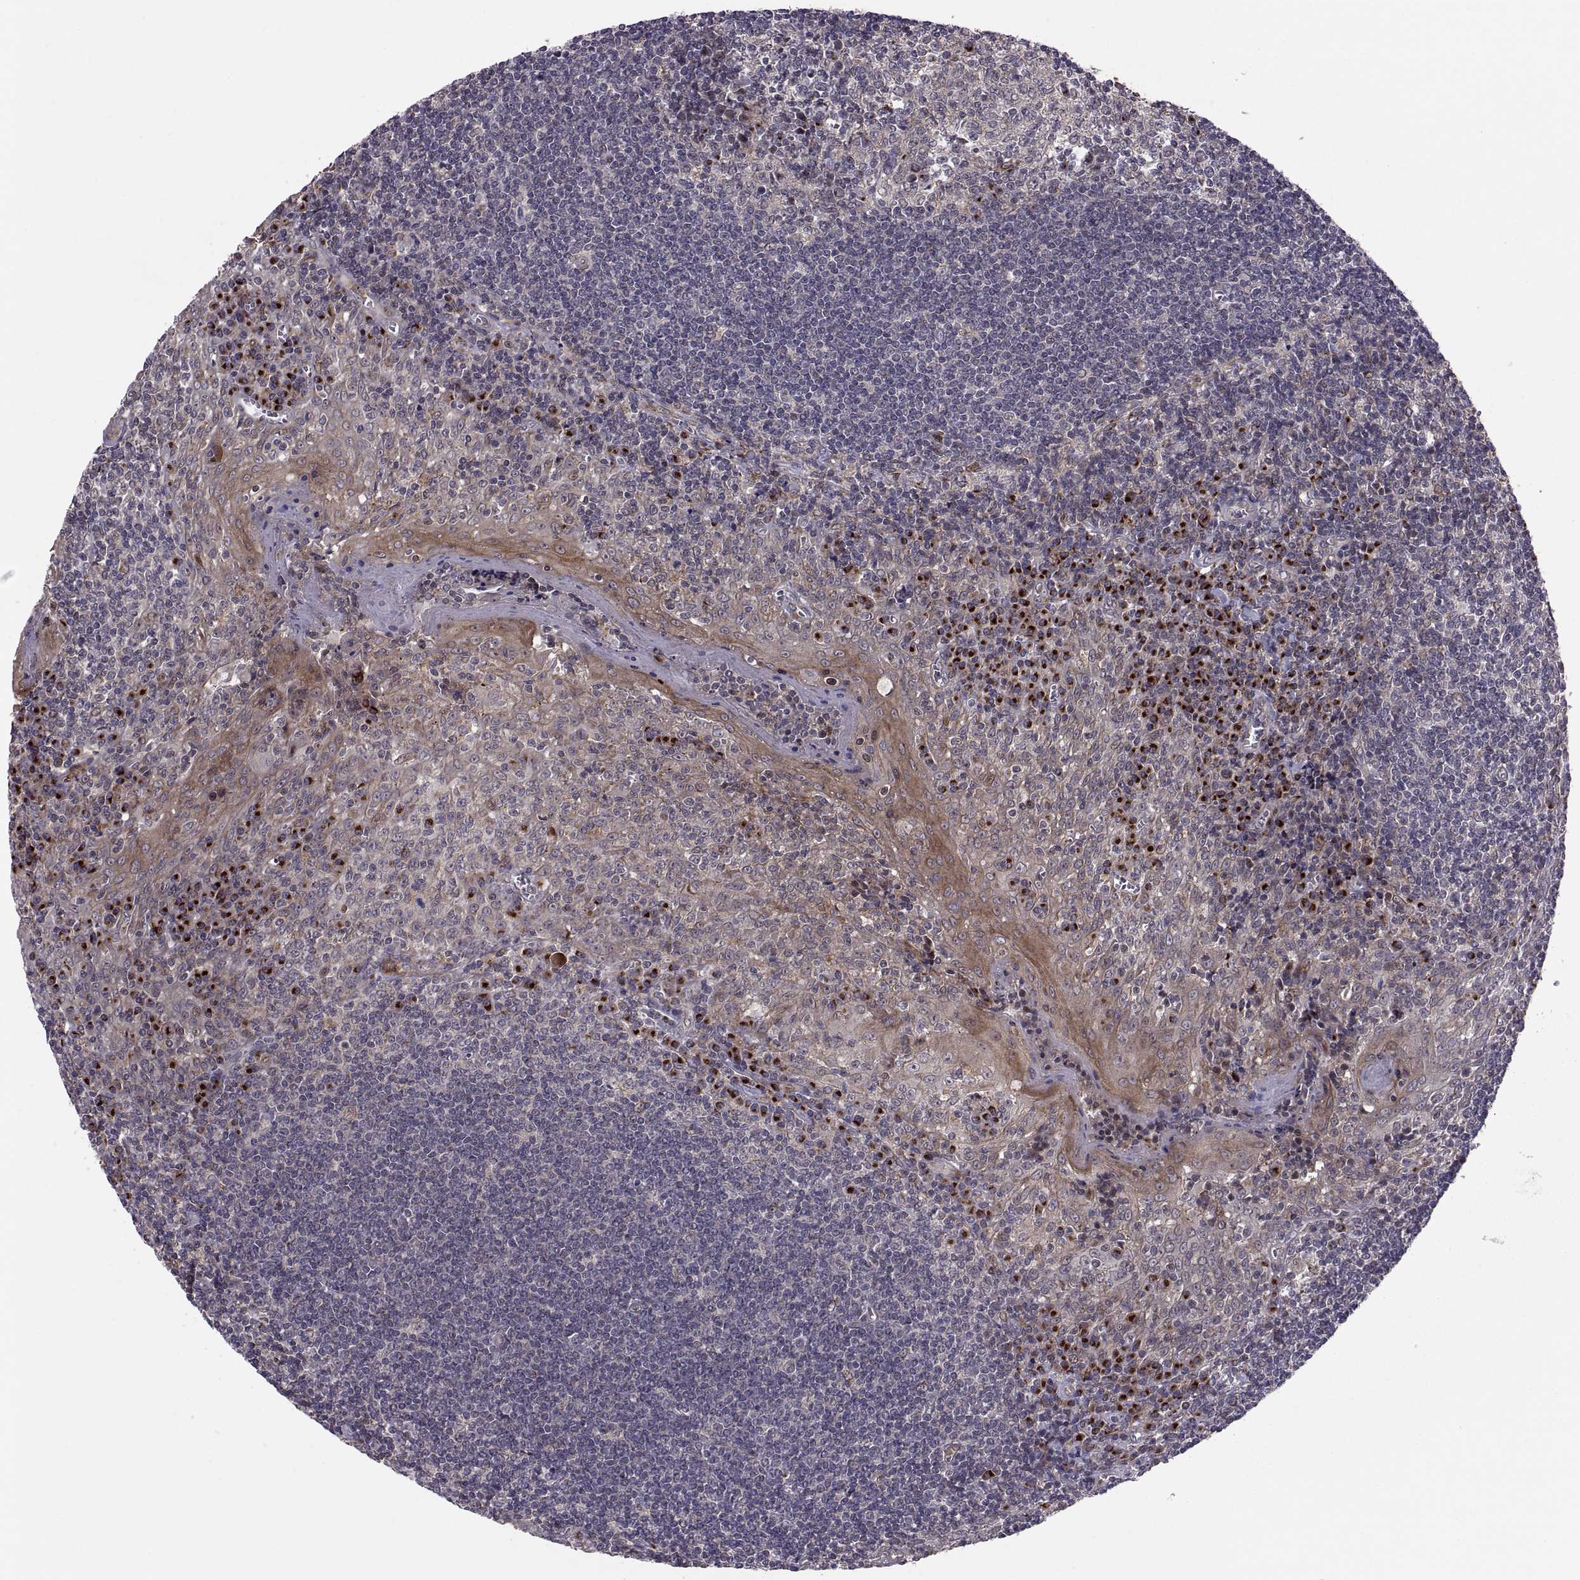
{"staining": {"intensity": "negative", "quantity": "none", "location": "none"}, "tissue": "tonsil", "cell_type": "Germinal center cells", "image_type": "normal", "snomed": [{"axis": "morphology", "description": "Normal tissue, NOS"}, {"axis": "topography", "description": "Tonsil"}], "caption": "The photomicrograph shows no significant staining in germinal center cells of tonsil.", "gene": "TESC", "patient": {"sex": "male", "age": 33}}